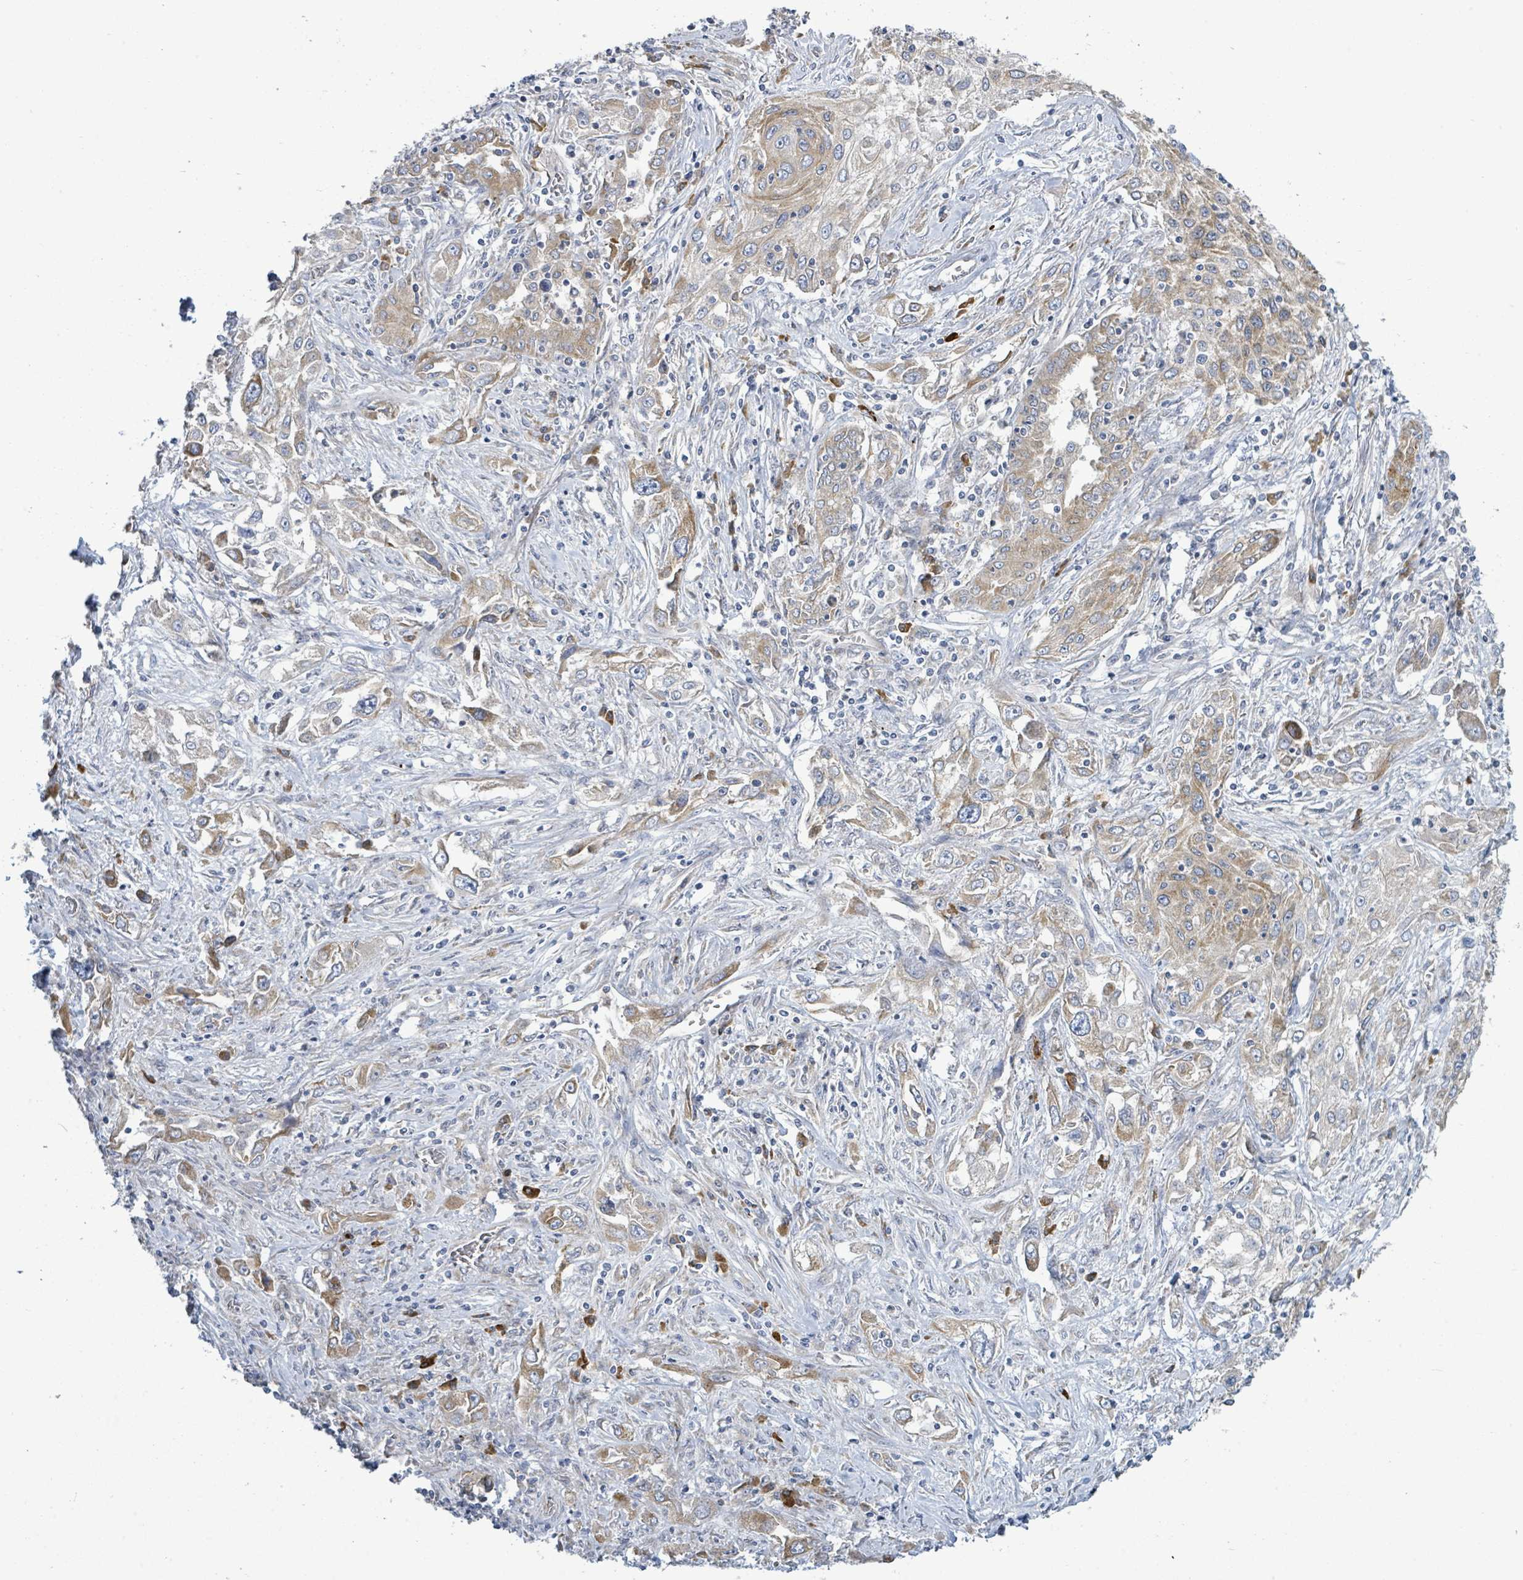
{"staining": {"intensity": "moderate", "quantity": "<25%", "location": "cytoplasmic/membranous"}, "tissue": "lung cancer", "cell_type": "Tumor cells", "image_type": "cancer", "snomed": [{"axis": "morphology", "description": "Squamous cell carcinoma, NOS"}, {"axis": "topography", "description": "Lung"}], "caption": "Tumor cells show moderate cytoplasmic/membranous expression in approximately <25% of cells in lung cancer. Immunohistochemistry (ihc) stains the protein of interest in brown and the nuclei are stained blue.", "gene": "SIRPB1", "patient": {"sex": "female", "age": 69}}